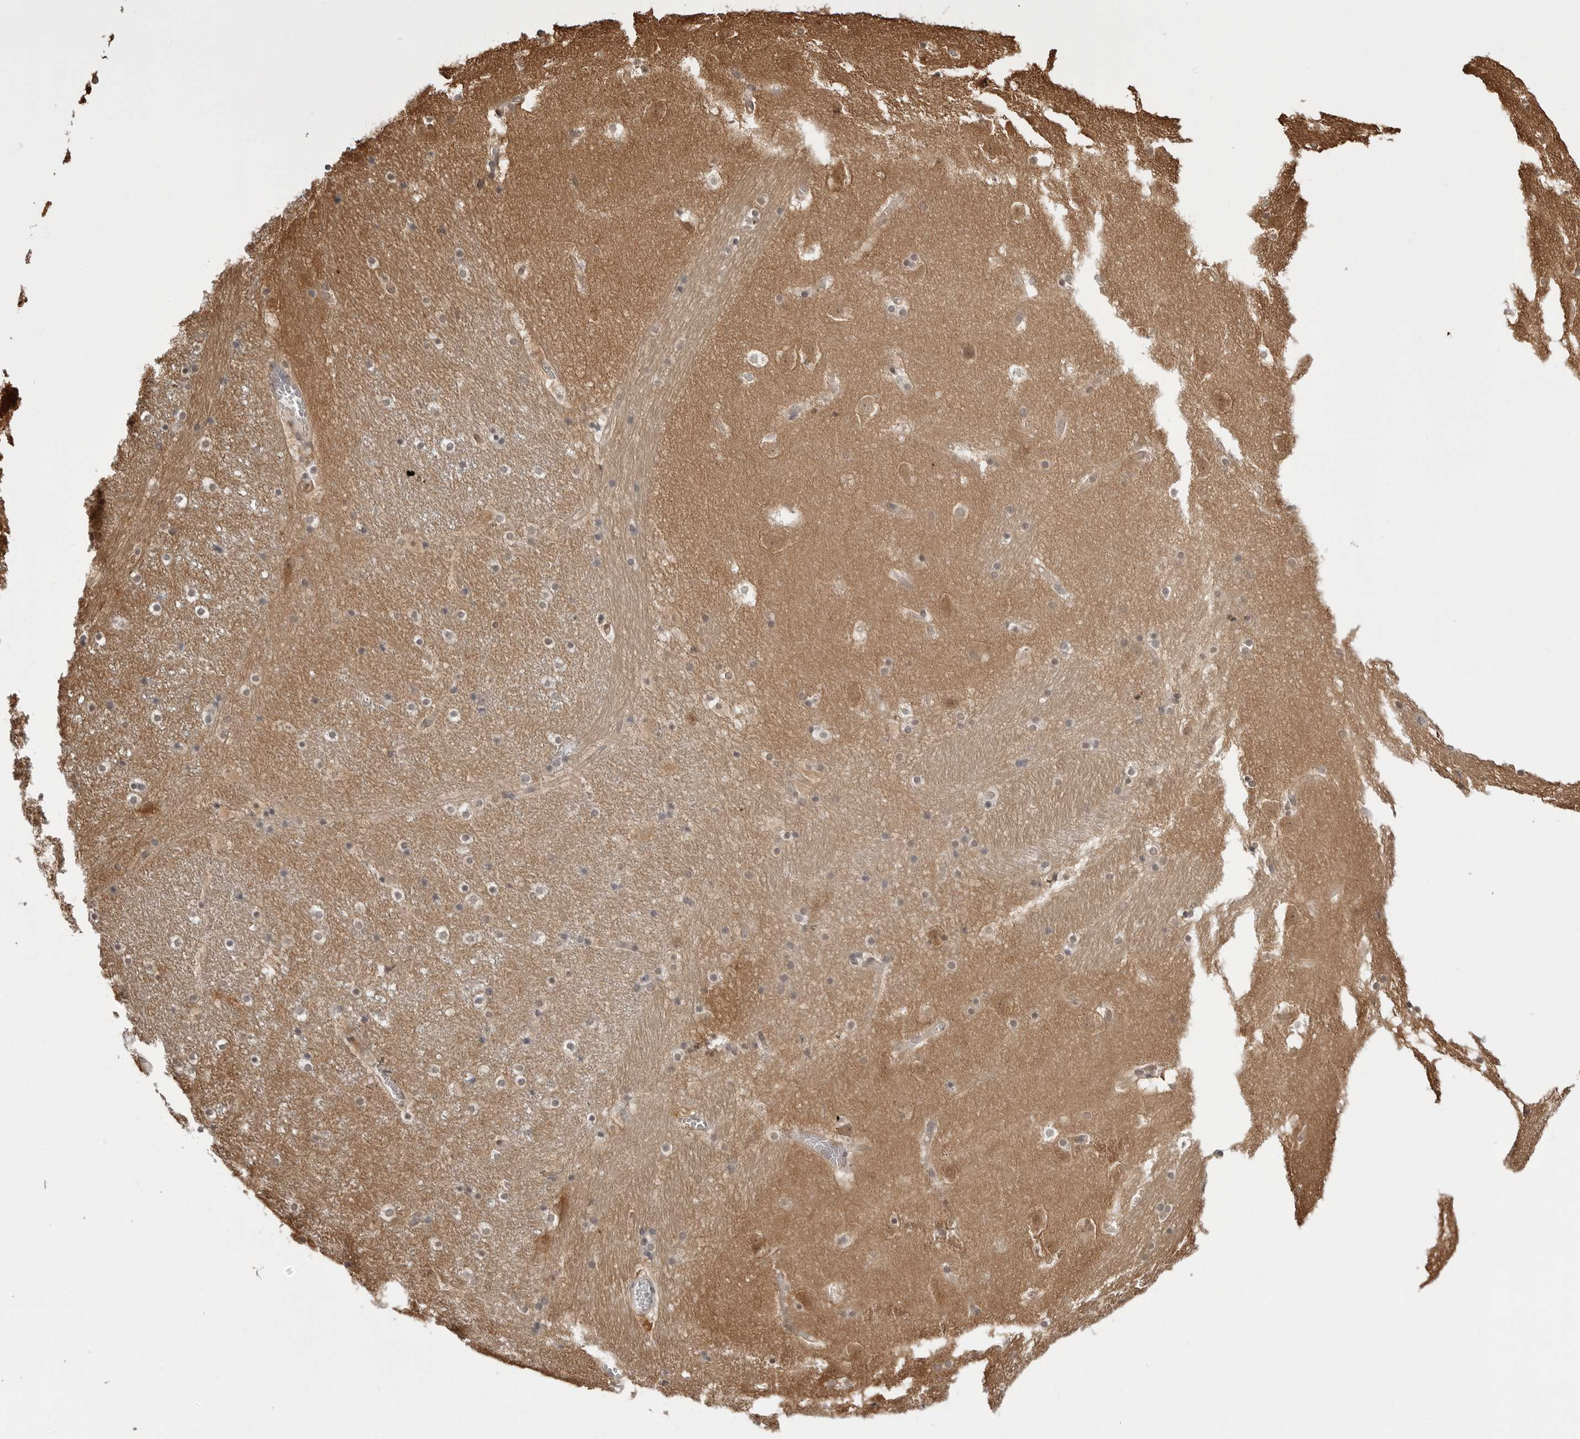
{"staining": {"intensity": "weak", "quantity": "25%-75%", "location": "nuclear"}, "tissue": "caudate", "cell_type": "Glial cells", "image_type": "normal", "snomed": [{"axis": "morphology", "description": "Normal tissue, NOS"}, {"axis": "topography", "description": "Lateral ventricle wall"}], "caption": "Immunohistochemical staining of unremarkable caudate demonstrates low levels of weak nuclear positivity in approximately 25%-75% of glial cells. Nuclei are stained in blue.", "gene": "YWHAG", "patient": {"sex": "male", "age": 45}}